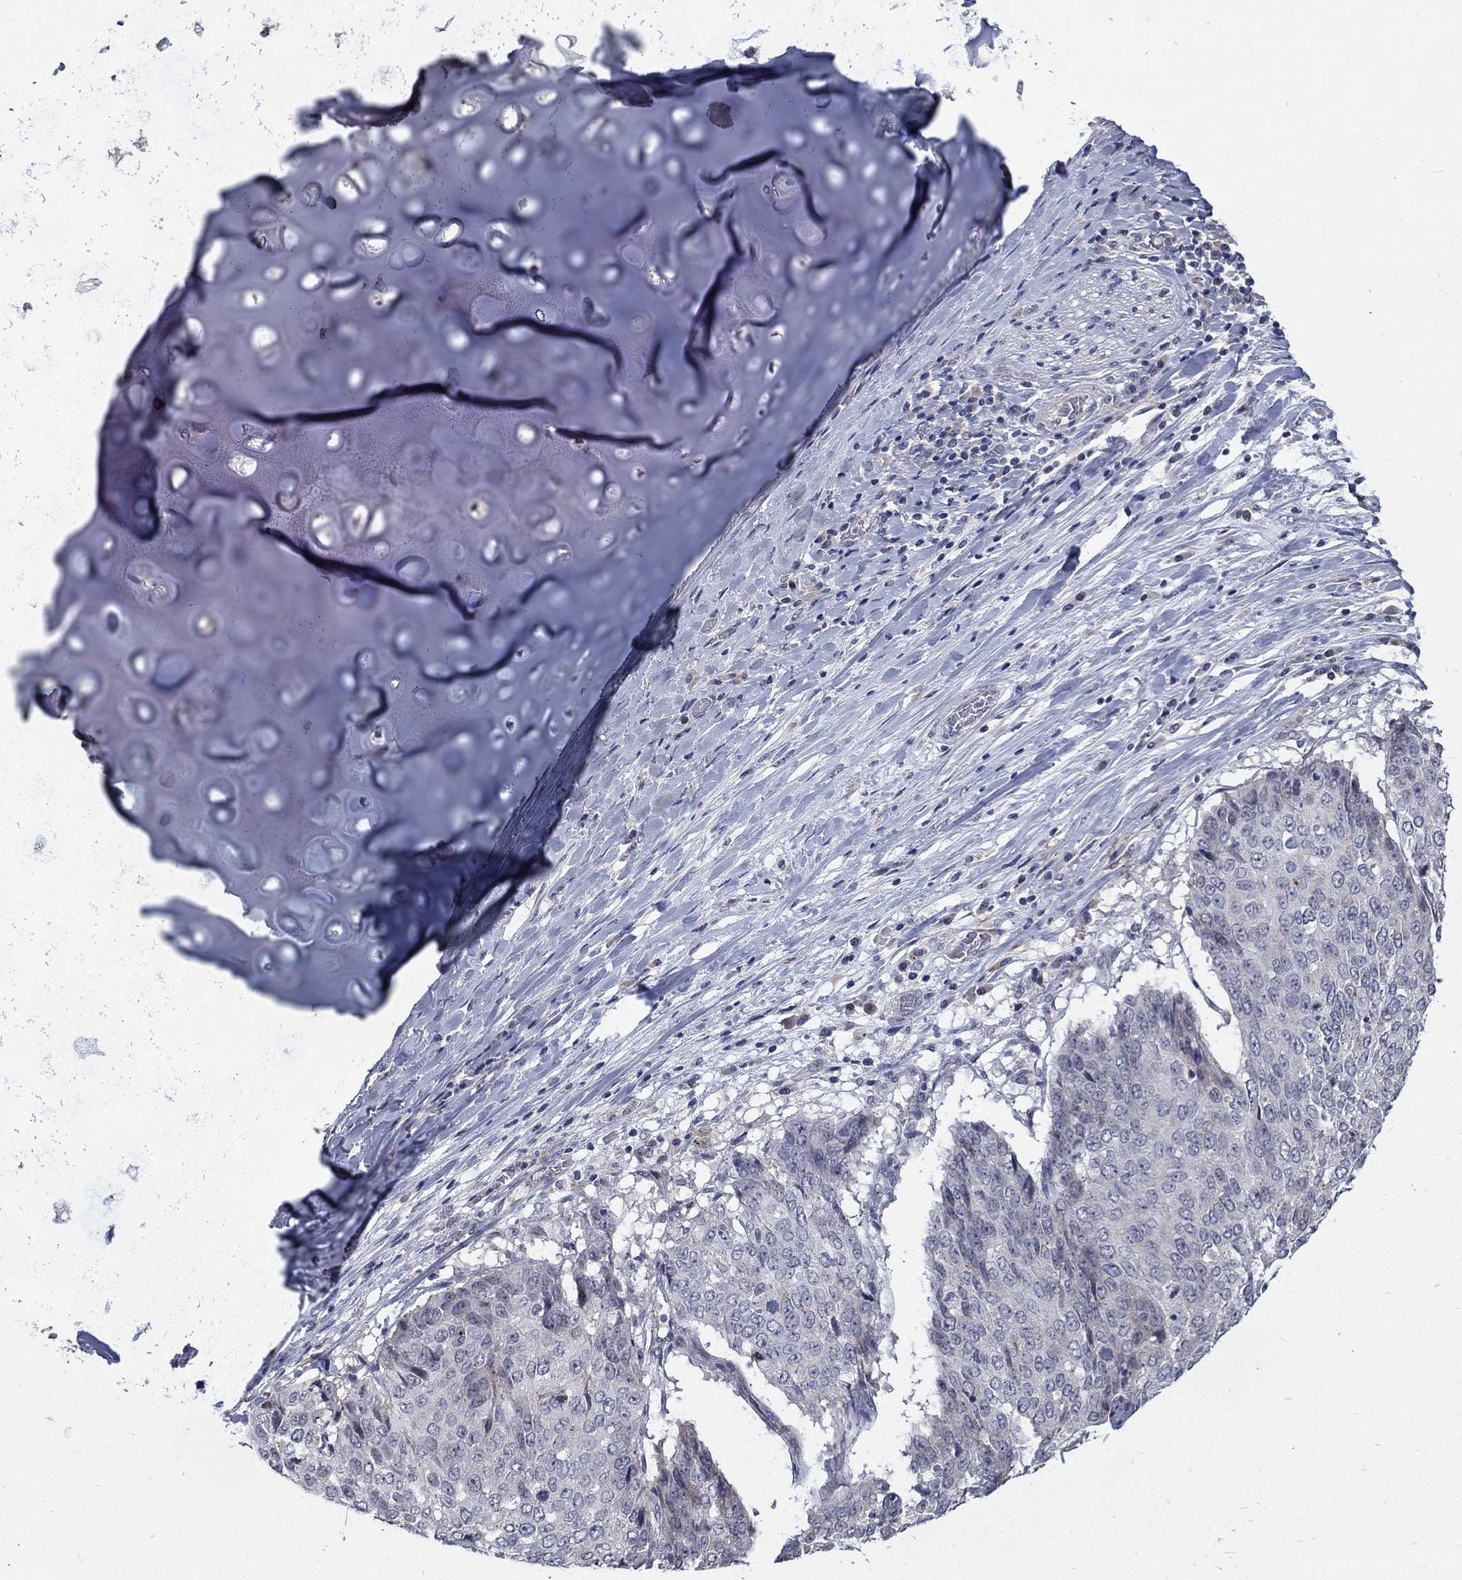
{"staining": {"intensity": "negative", "quantity": "none", "location": "none"}, "tissue": "lung cancer", "cell_type": "Tumor cells", "image_type": "cancer", "snomed": [{"axis": "morphology", "description": "Normal tissue, NOS"}, {"axis": "morphology", "description": "Squamous cell carcinoma, NOS"}, {"axis": "topography", "description": "Bronchus"}, {"axis": "topography", "description": "Lung"}], "caption": "IHC of human lung cancer (squamous cell carcinoma) exhibits no staining in tumor cells.", "gene": "FAM3B", "patient": {"sex": "male", "age": 64}}